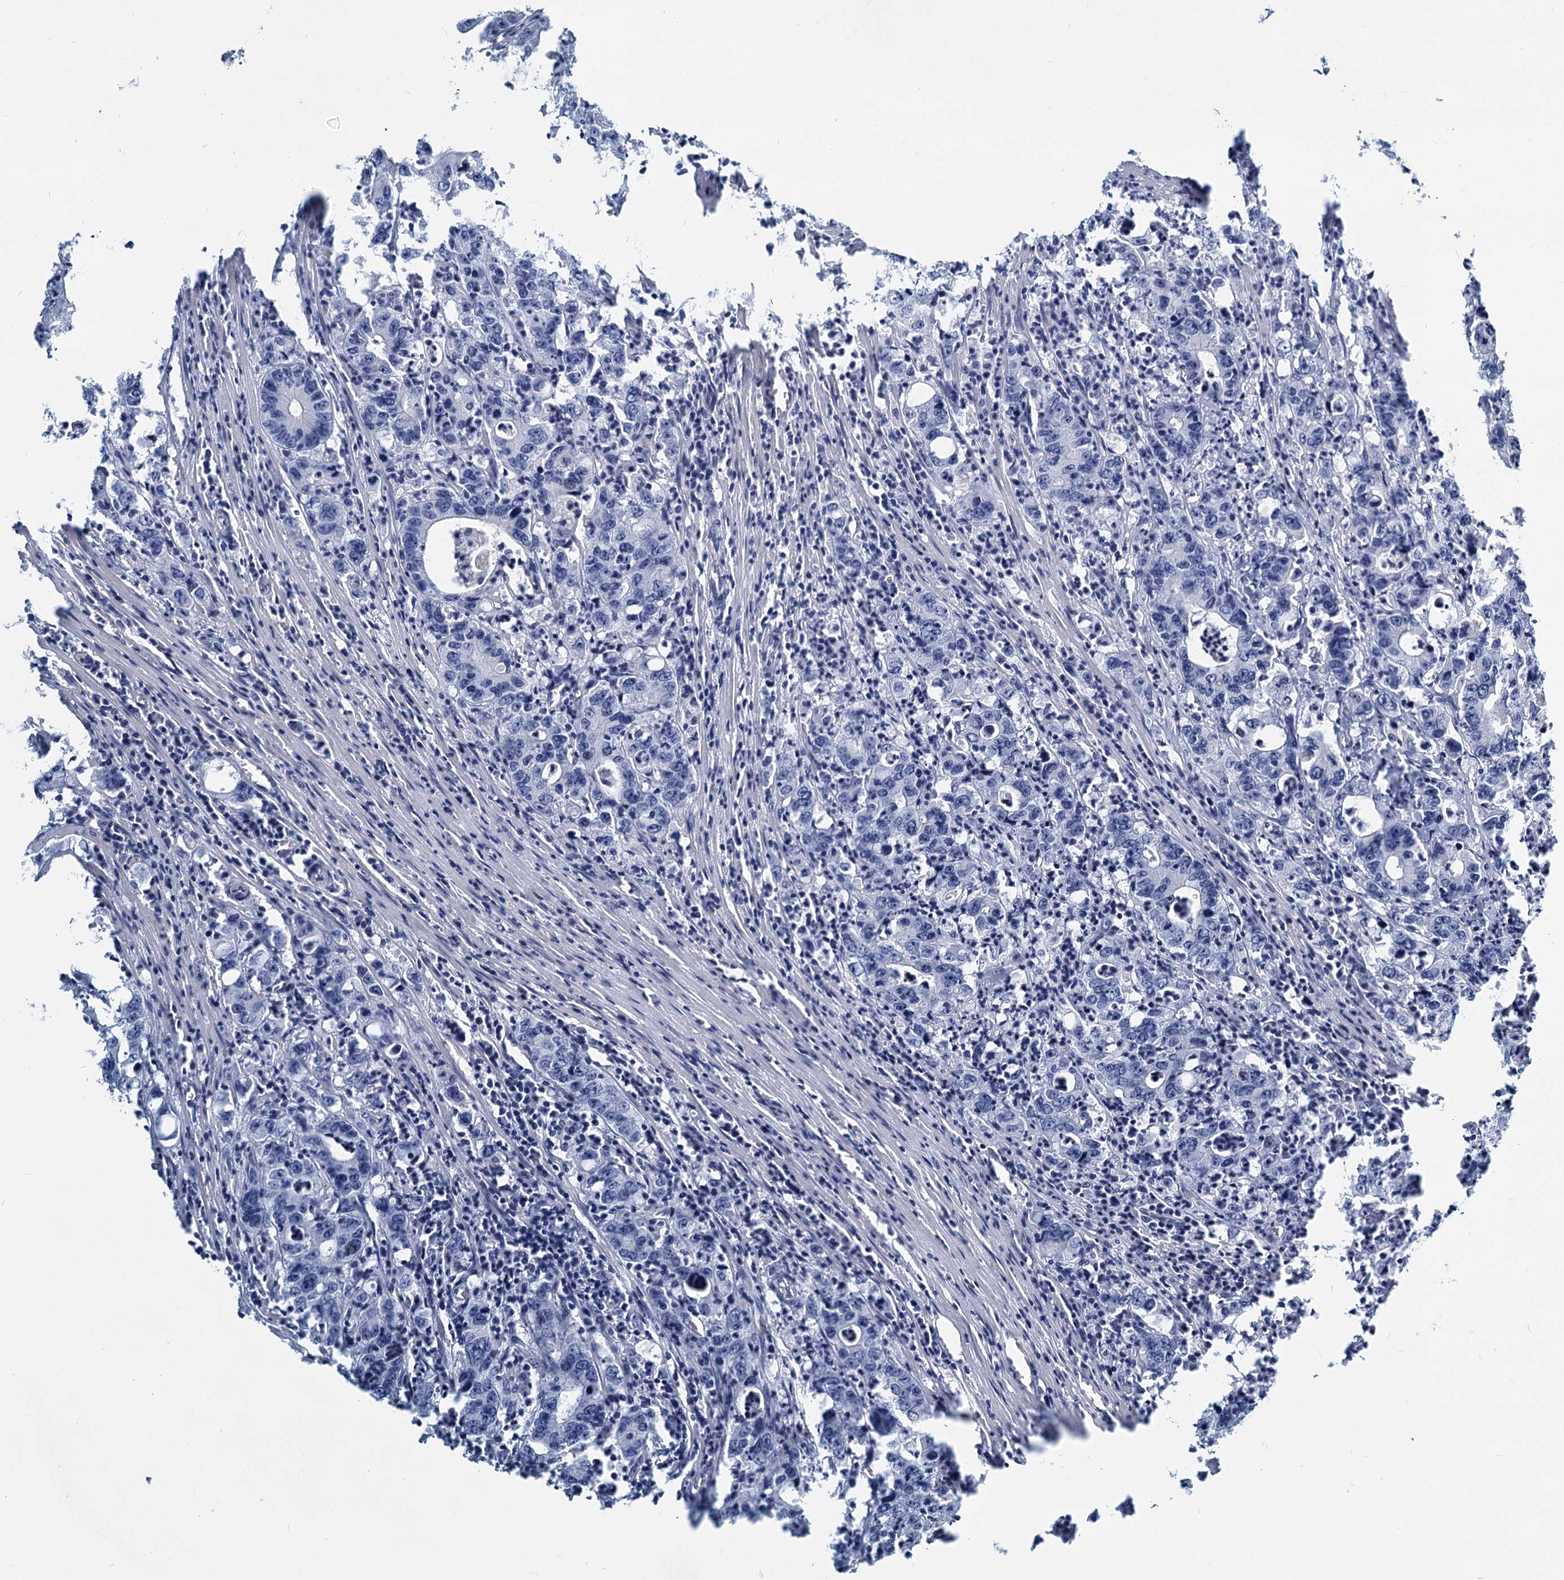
{"staining": {"intensity": "negative", "quantity": "none", "location": "none"}, "tissue": "colorectal cancer", "cell_type": "Tumor cells", "image_type": "cancer", "snomed": [{"axis": "morphology", "description": "Adenocarcinoma, NOS"}, {"axis": "topography", "description": "Colon"}], "caption": "High power microscopy micrograph of an immunohistochemistry (IHC) image of colorectal adenocarcinoma, revealing no significant expression in tumor cells.", "gene": "GSTM3", "patient": {"sex": "female", "age": 75}}